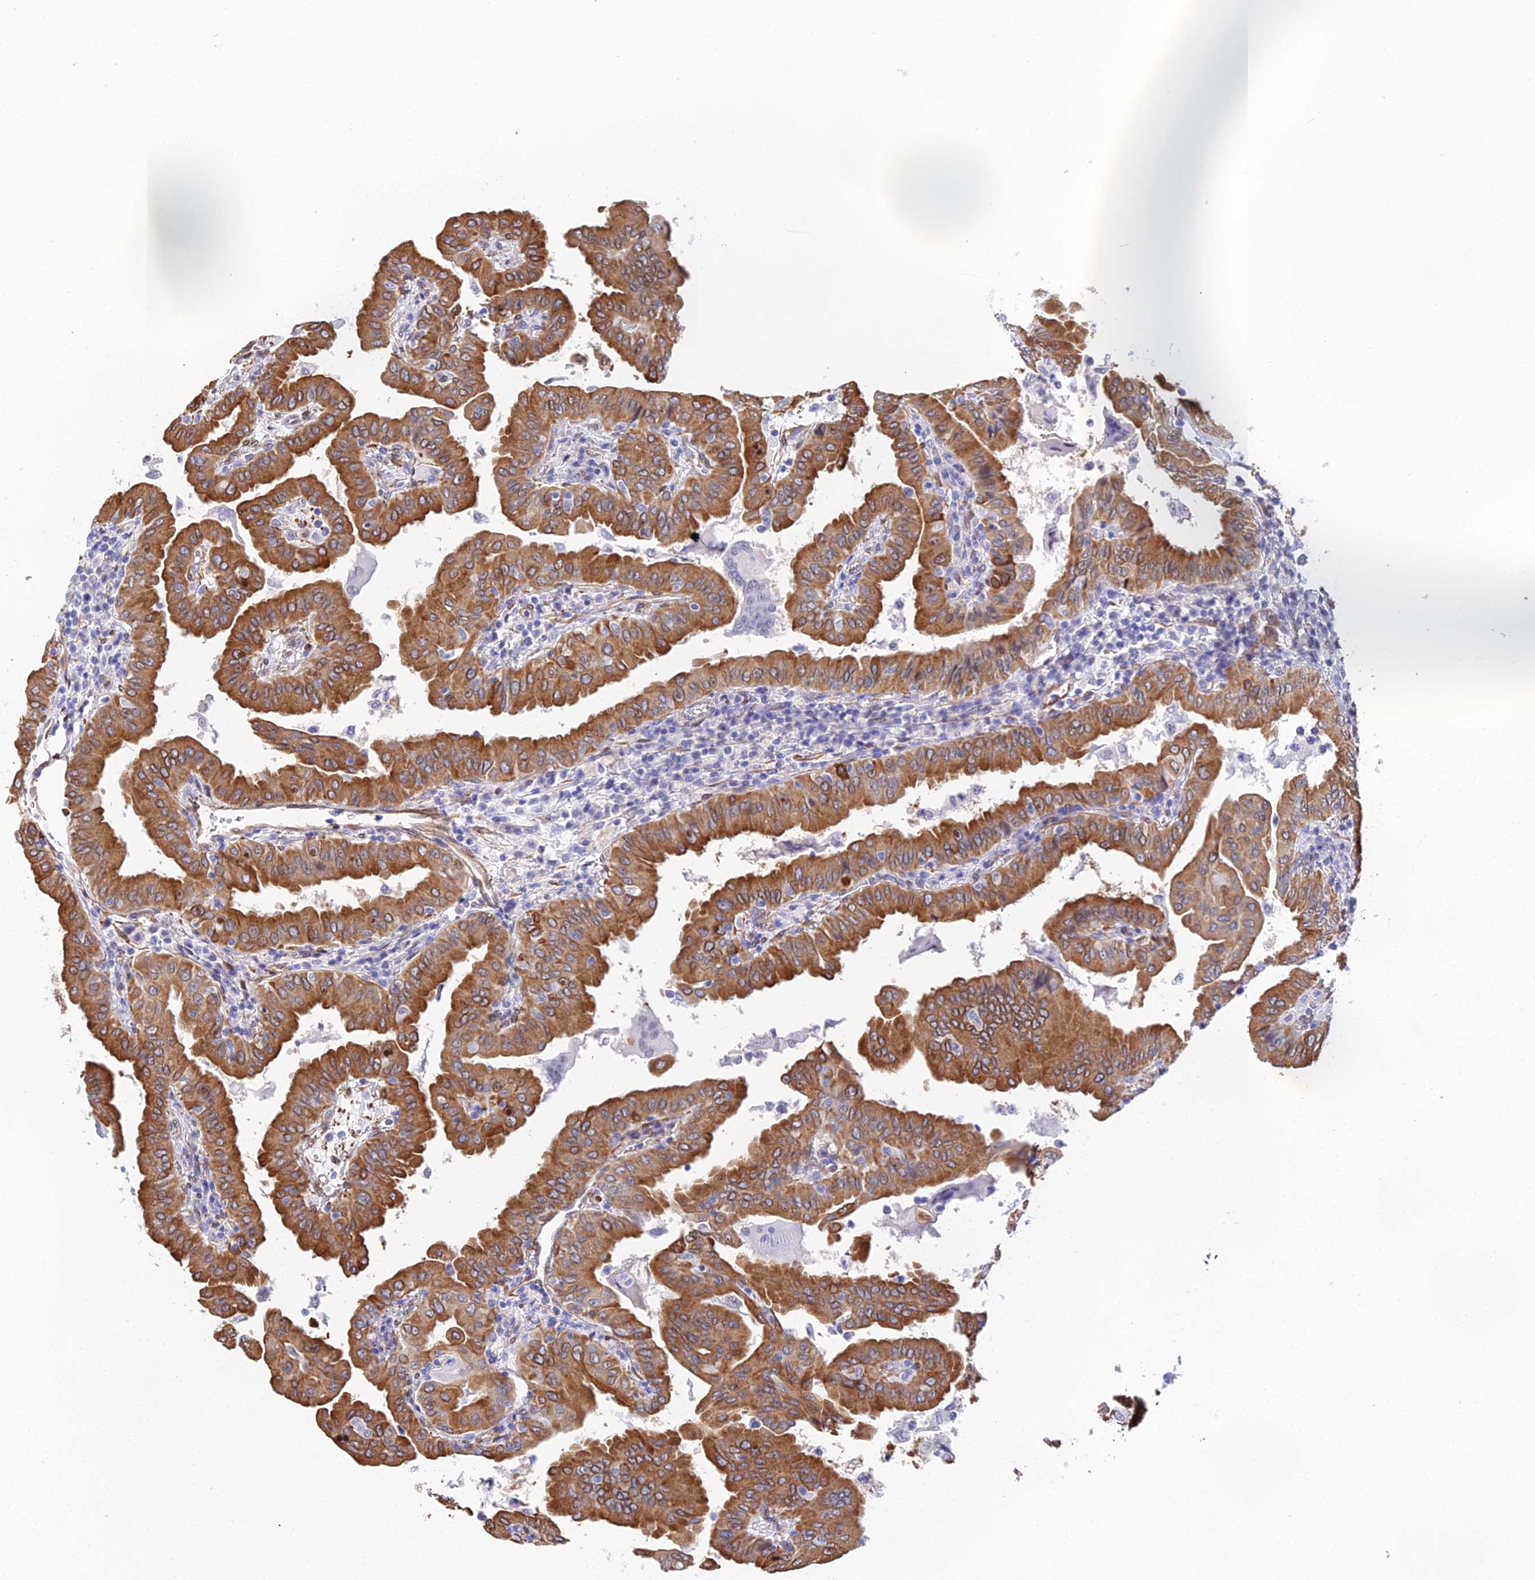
{"staining": {"intensity": "strong", "quantity": ">75%", "location": "cytoplasmic/membranous"}, "tissue": "thyroid cancer", "cell_type": "Tumor cells", "image_type": "cancer", "snomed": [{"axis": "morphology", "description": "Papillary adenocarcinoma, NOS"}, {"axis": "topography", "description": "Thyroid gland"}], "caption": "Tumor cells demonstrate strong cytoplasmic/membranous expression in approximately >75% of cells in thyroid papillary adenocarcinoma.", "gene": "MXRA7", "patient": {"sex": "male", "age": 33}}